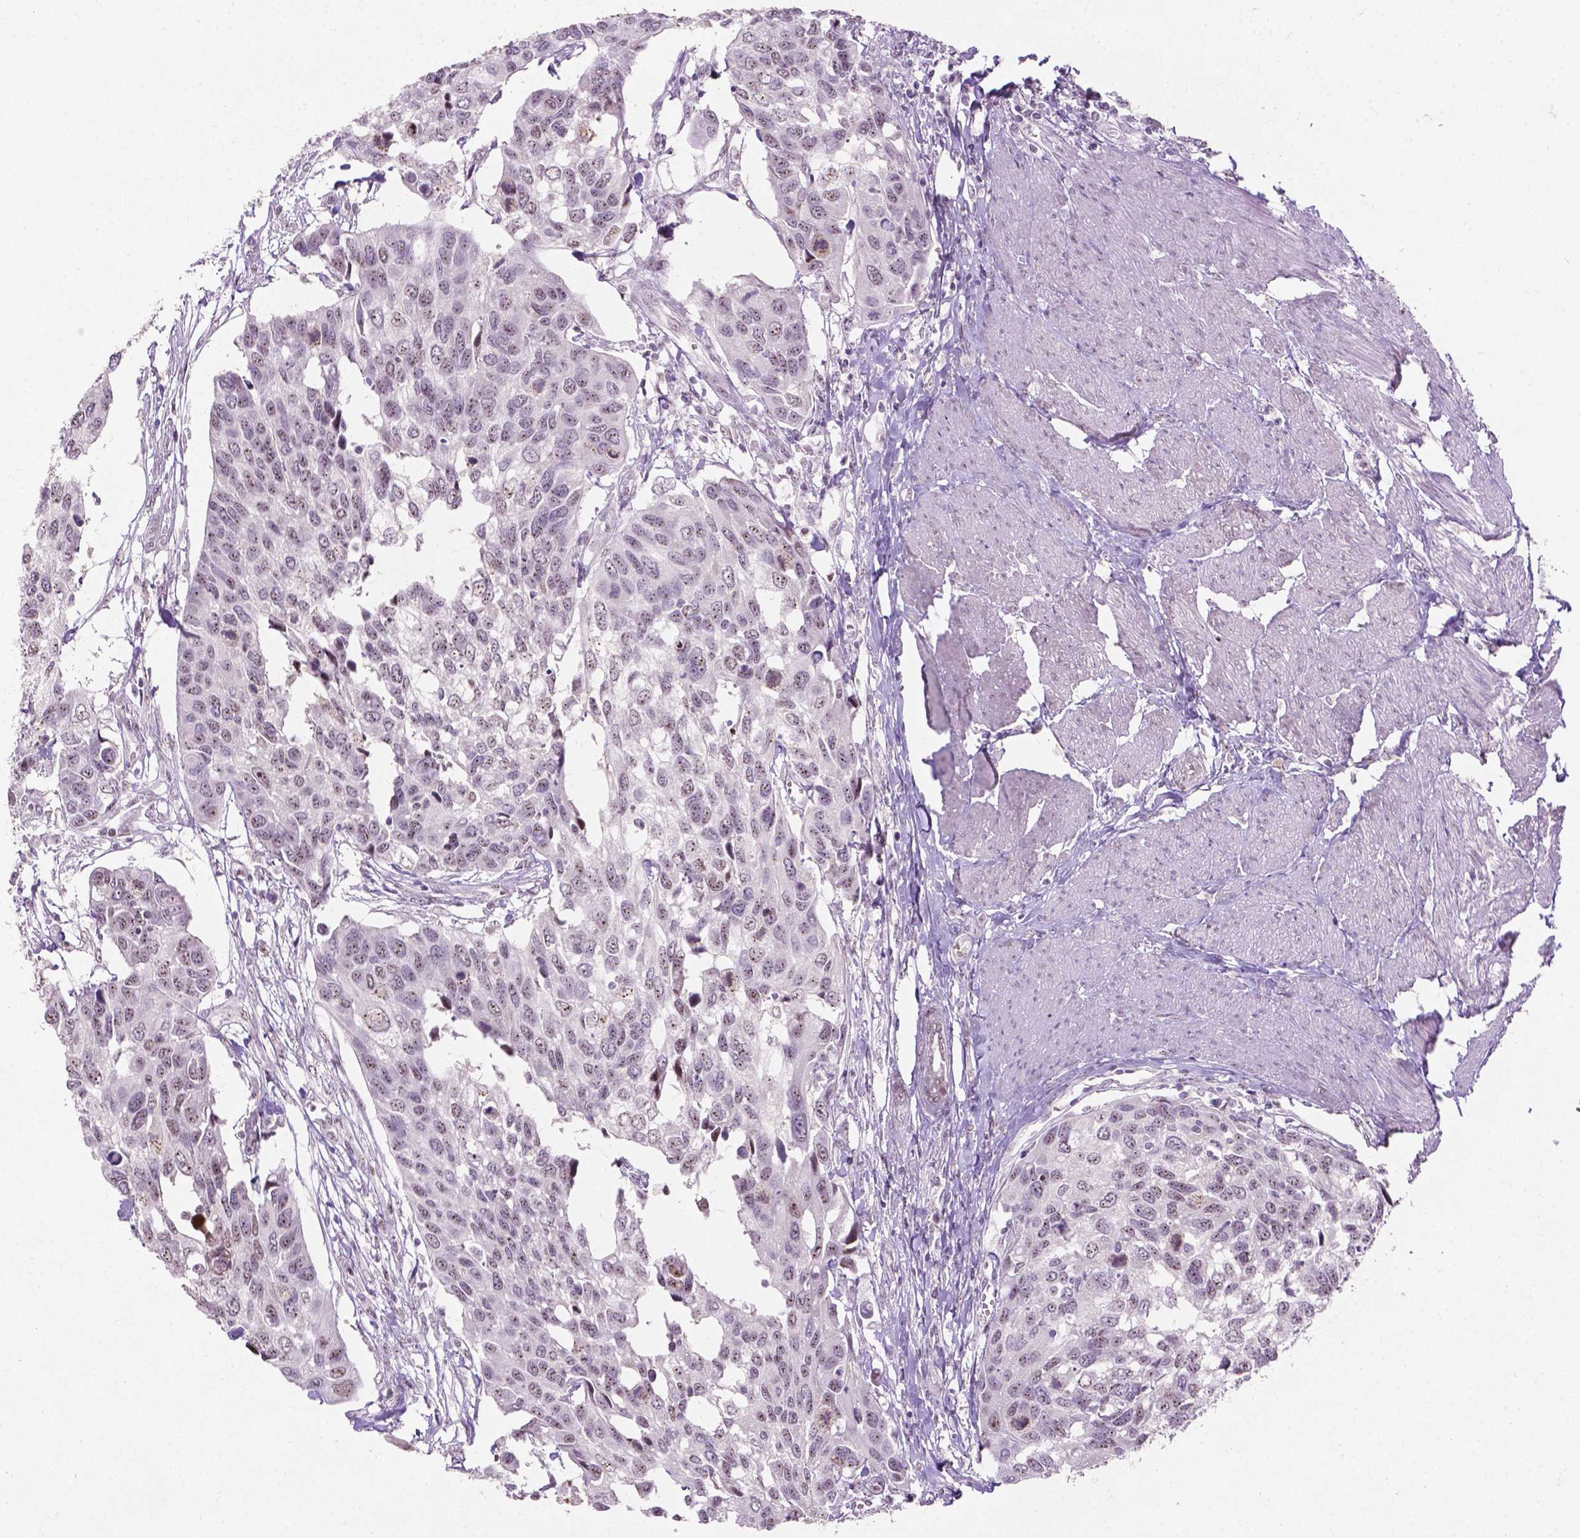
{"staining": {"intensity": "weak", "quantity": "<25%", "location": "nuclear"}, "tissue": "urothelial cancer", "cell_type": "Tumor cells", "image_type": "cancer", "snomed": [{"axis": "morphology", "description": "Urothelial carcinoma, High grade"}, {"axis": "topography", "description": "Urinary bladder"}], "caption": "DAB (3,3'-diaminobenzidine) immunohistochemical staining of urothelial cancer shows no significant expression in tumor cells. The staining was performed using DAB to visualize the protein expression in brown, while the nuclei were stained in blue with hematoxylin (Magnification: 20x).", "gene": "COIL", "patient": {"sex": "male", "age": 60}}